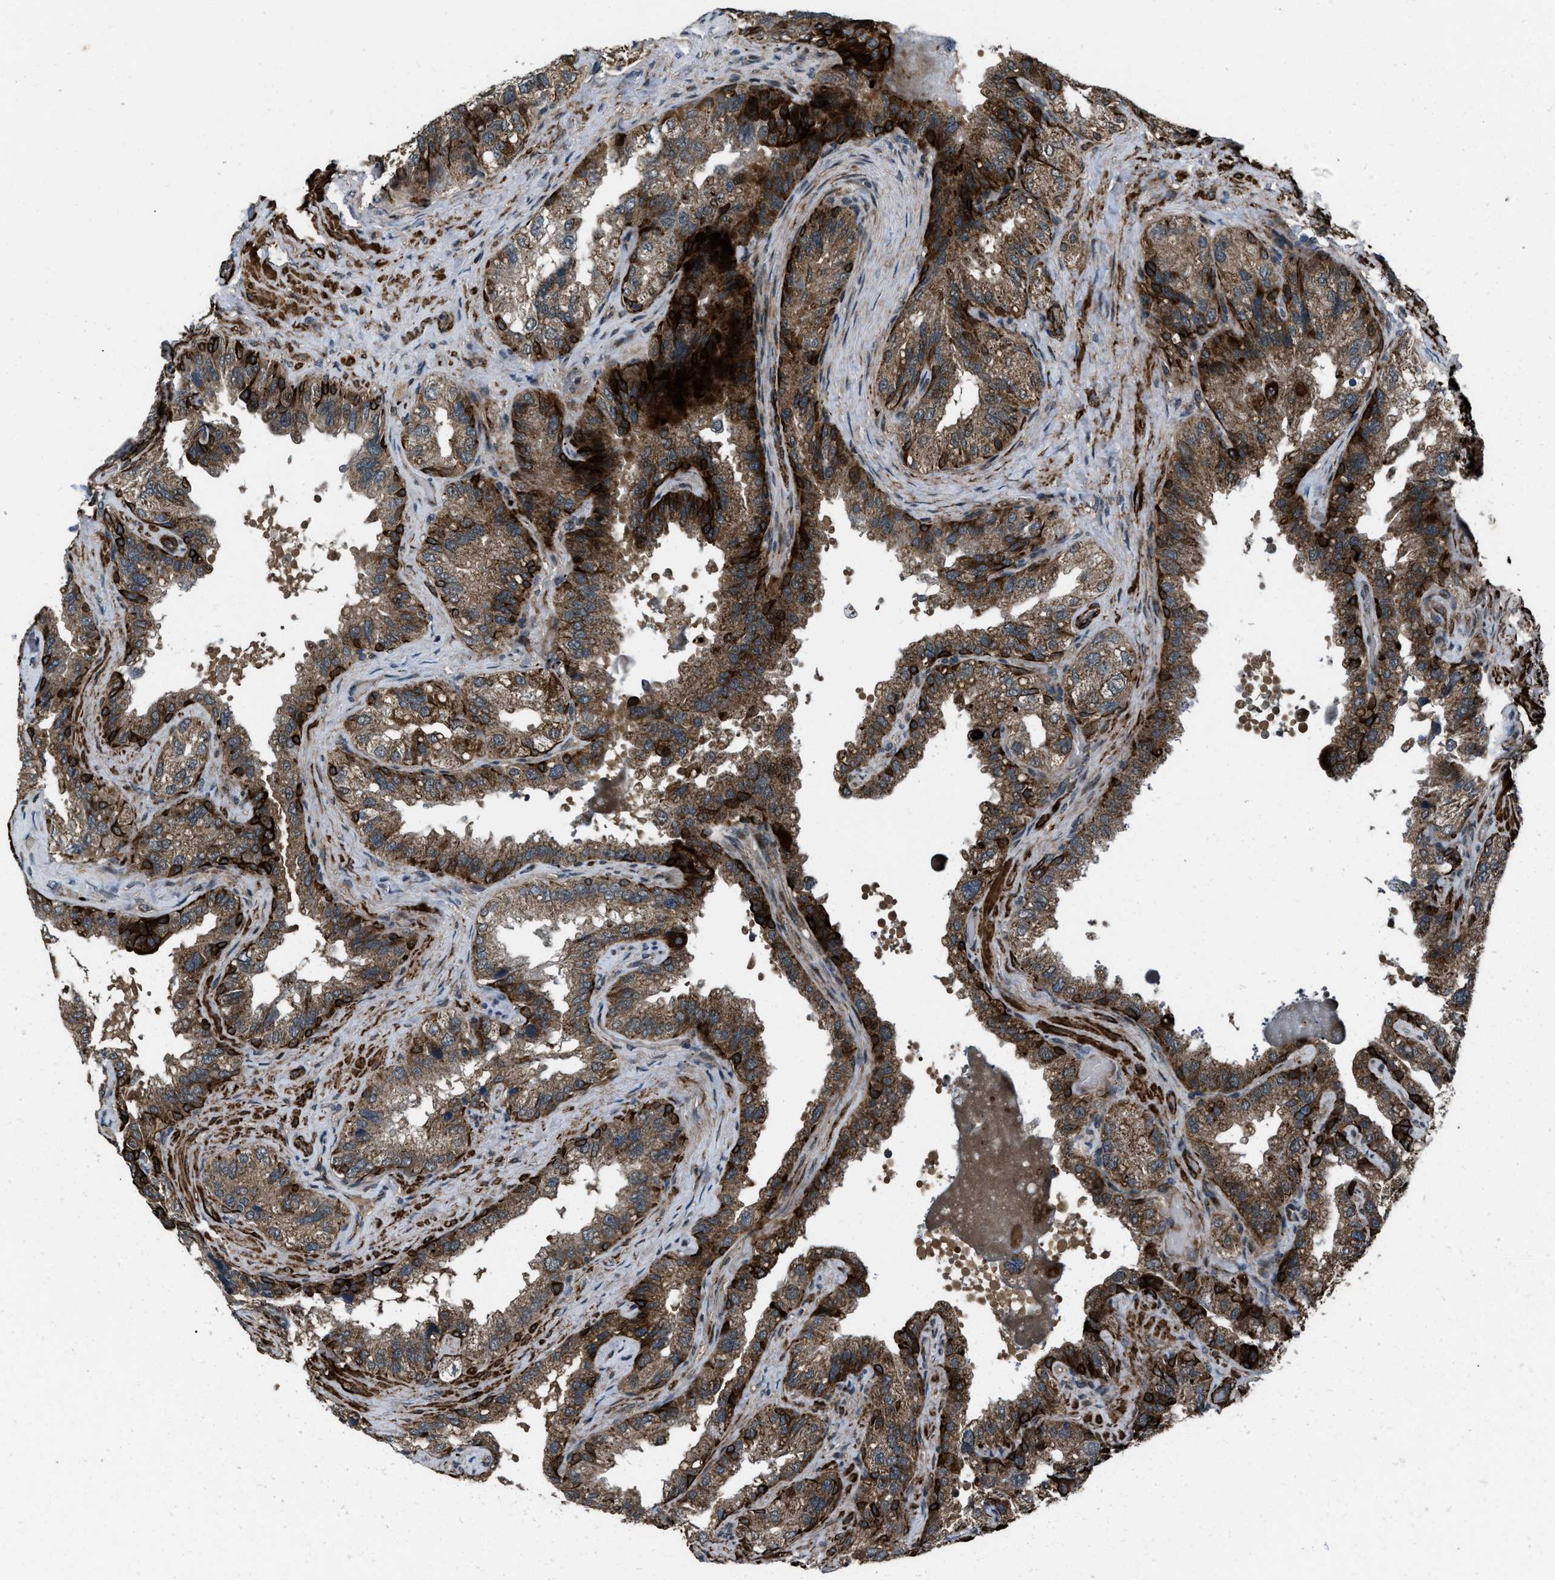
{"staining": {"intensity": "moderate", "quantity": ">75%", "location": "cytoplasmic/membranous"}, "tissue": "seminal vesicle", "cell_type": "Glandular cells", "image_type": "normal", "snomed": [{"axis": "morphology", "description": "Normal tissue, NOS"}, {"axis": "topography", "description": "Seminal veicle"}], "caption": "Immunohistochemistry of normal seminal vesicle reveals medium levels of moderate cytoplasmic/membranous expression in approximately >75% of glandular cells. (DAB (3,3'-diaminobenzidine) = brown stain, brightfield microscopy at high magnification).", "gene": "IRAK4", "patient": {"sex": "male", "age": 68}}